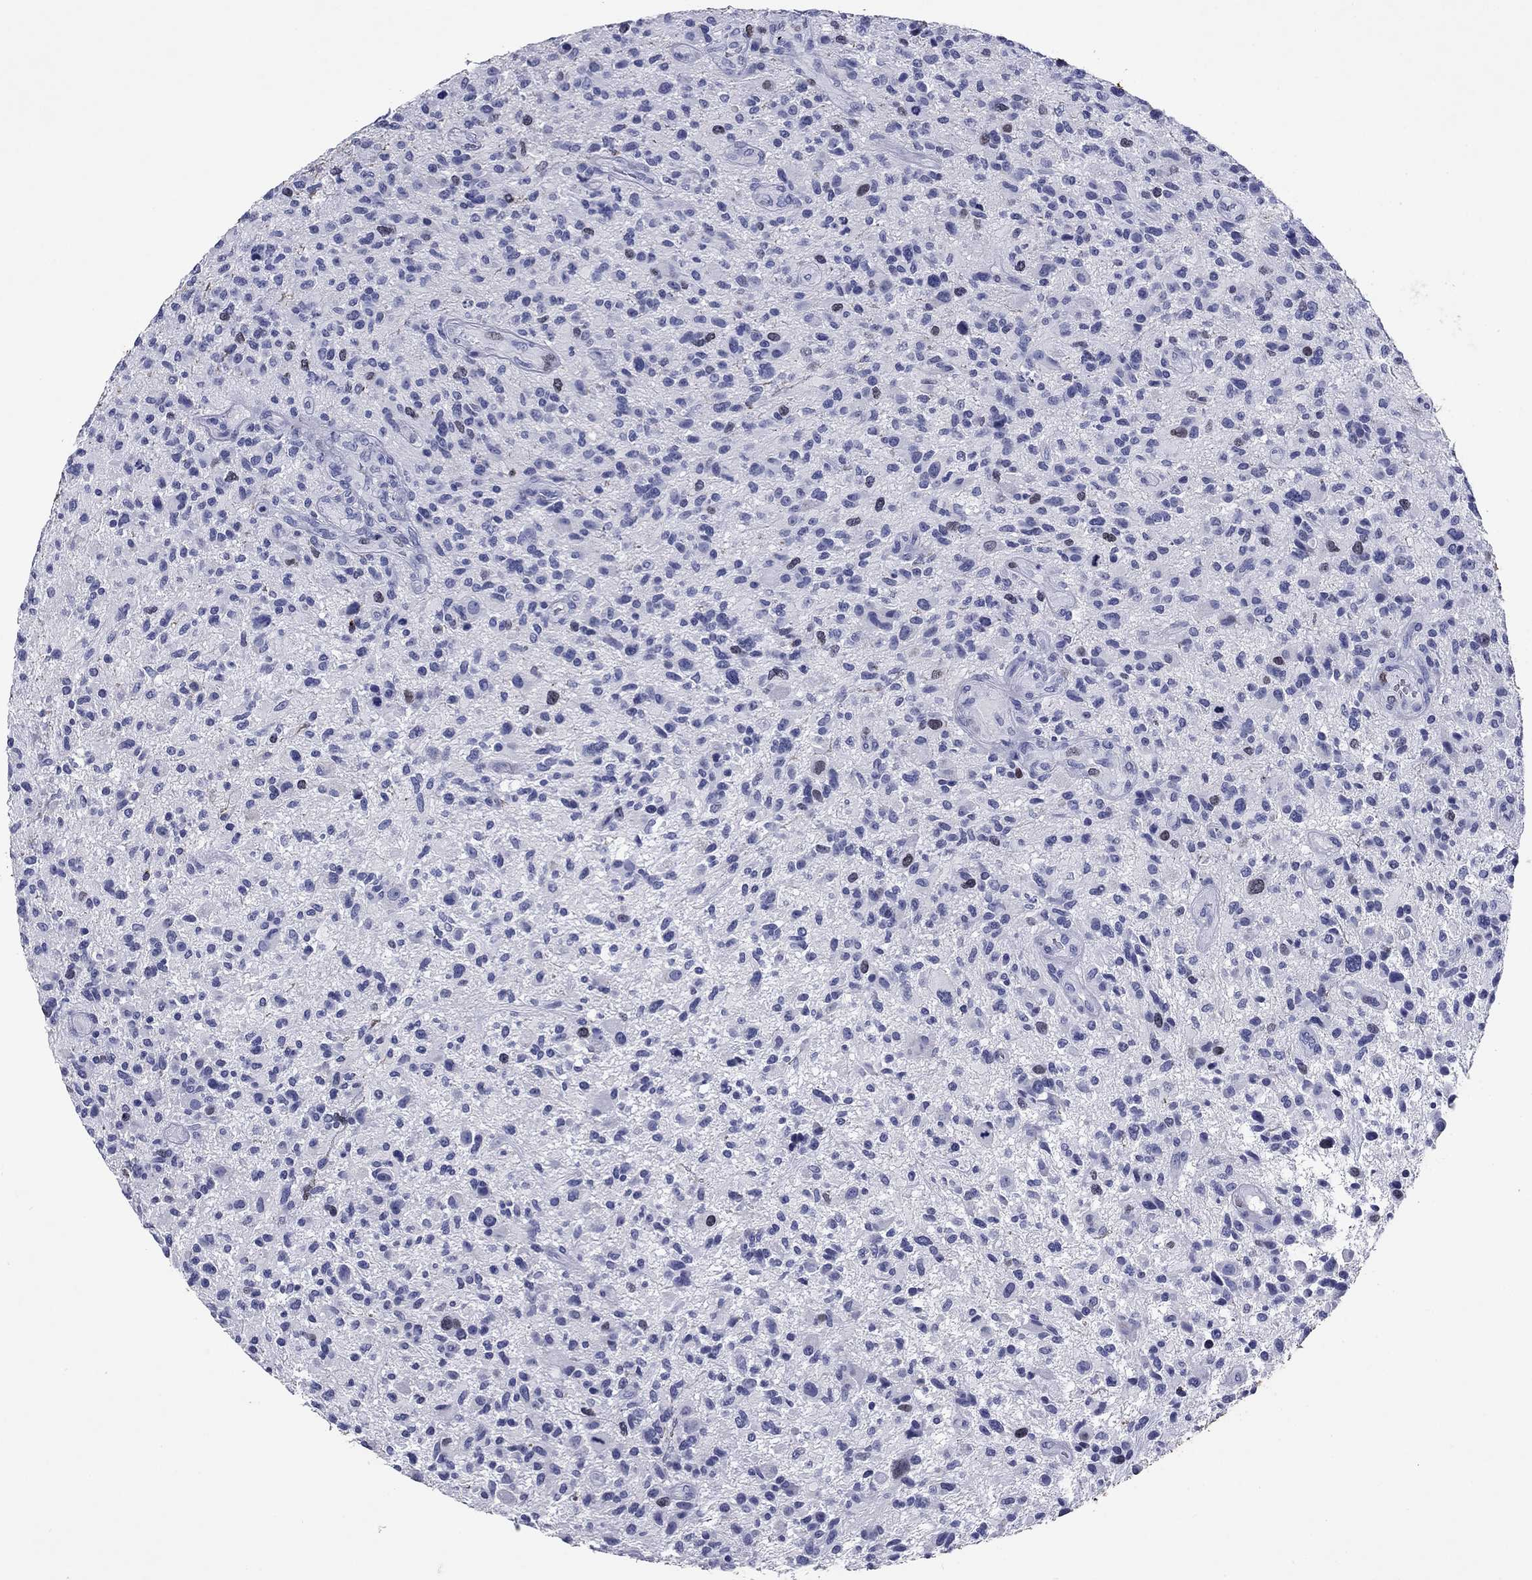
{"staining": {"intensity": "weak", "quantity": "<25%", "location": "nuclear"}, "tissue": "glioma", "cell_type": "Tumor cells", "image_type": "cancer", "snomed": [{"axis": "morphology", "description": "Glioma, malignant, High grade"}, {"axis": "topography", "description": "Brain"}], "caption": "This is an immunohistochemistry photomicrograph of human glioma. There is no staining in tumor cells.", "gene": "GZMK", "patient": {"sex": "male", "age": 47}}